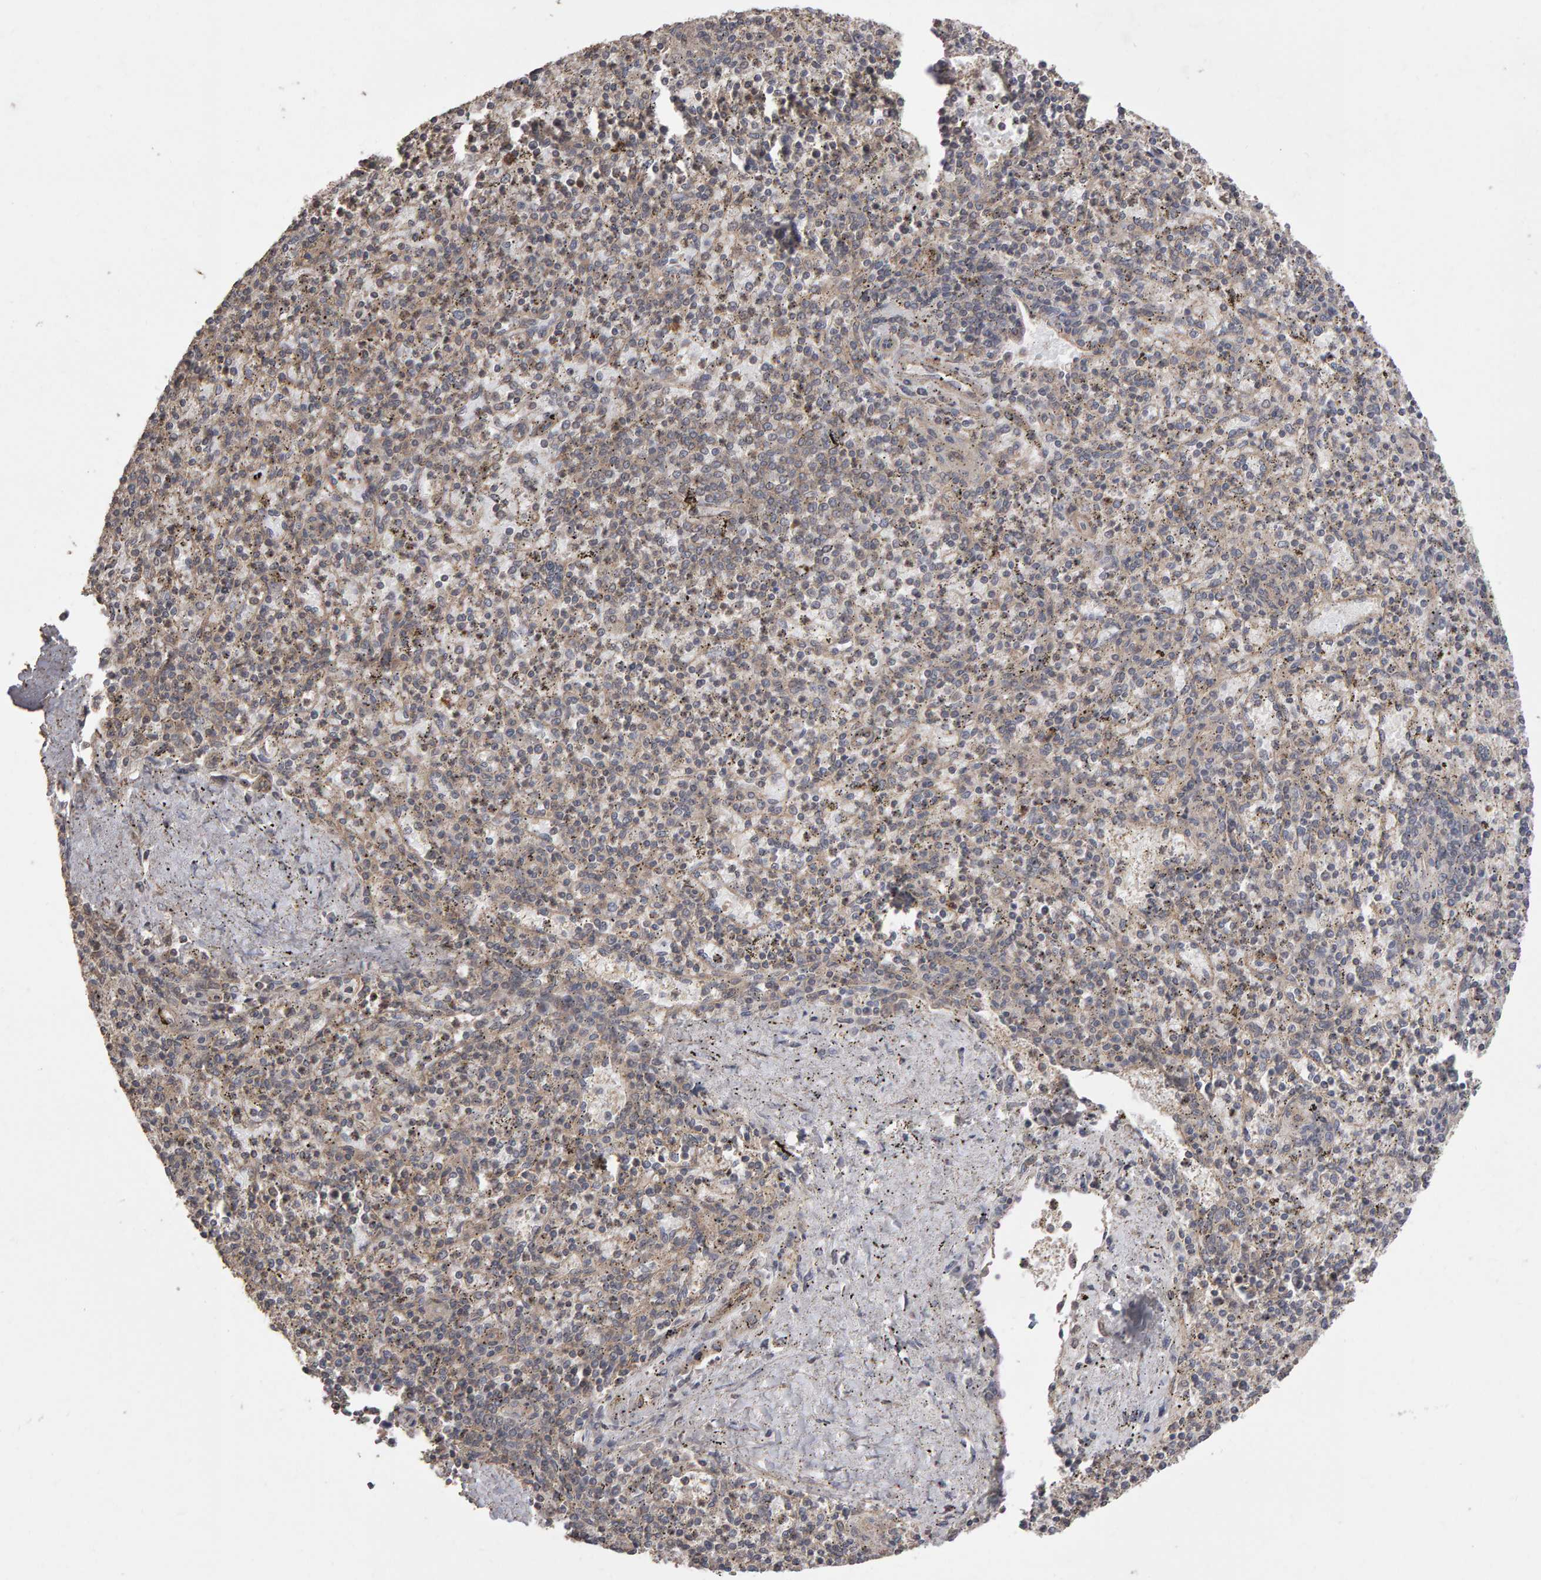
{"staining": {"intensity": "weak", "quantity": "25%-75%", "location": "cytoplasmic/membranous"}, "tissue": "spleen", "cell_type": "Cells in red pulp", "image_type": "normal", "snomed": [{"axis": "morphology", "description": "Normal tissue, NOS"}, {"axis": "topography", "description": "Spleen"}], "caption": "Immunohistochemical staining of normal human spleen shows 25%-75% levels of weak cytoplasmic/membranous protein positivity in about 25%-75% of cells in red pulp. (DAB = brown stain, brightfield microscopy at high magnification).", "gene": "SCRIB", "patient": {"sex": "male", "age": 72}}